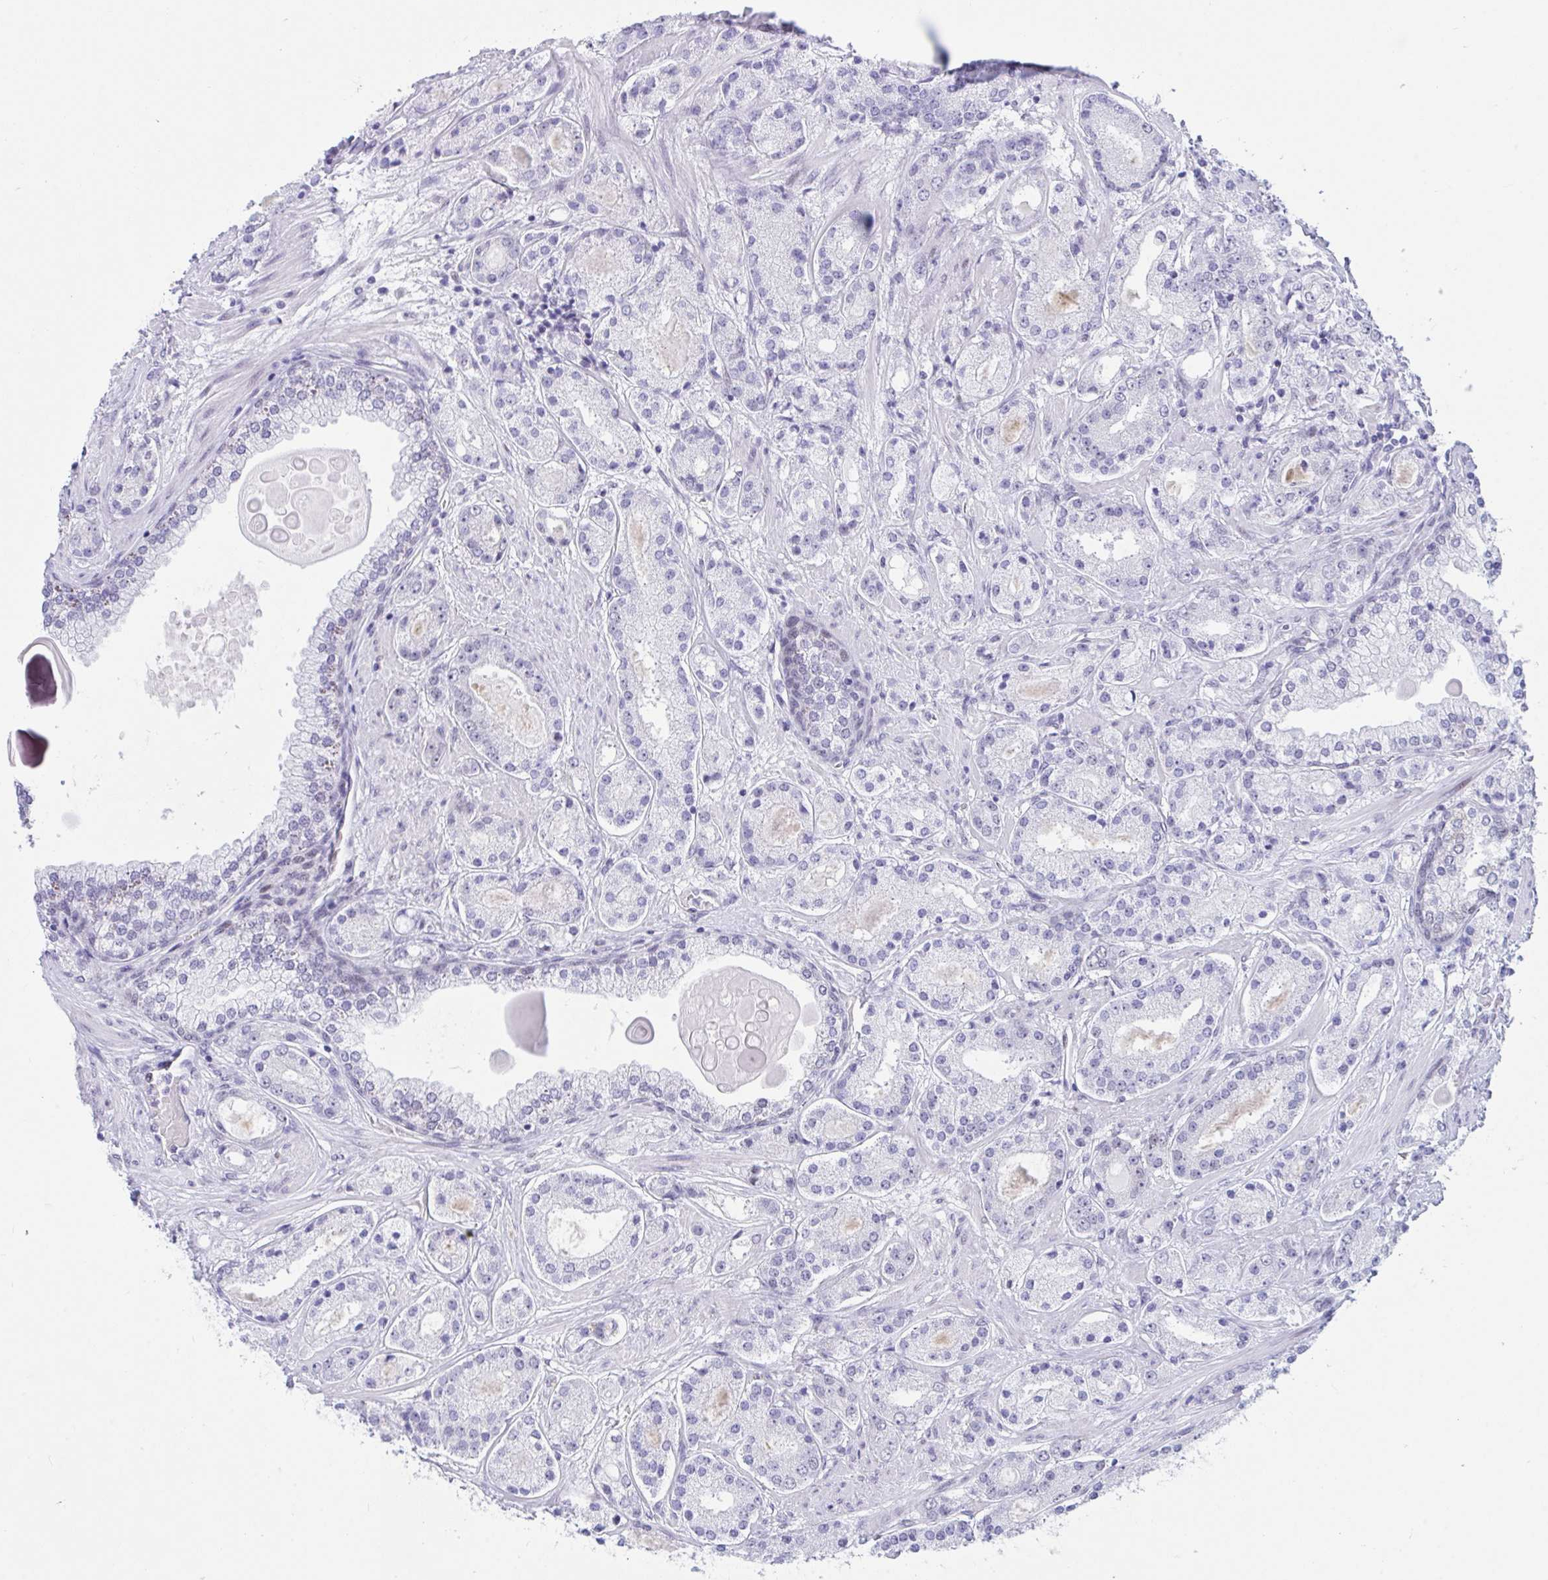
{"staining": {"intensity": "negative", "quantity": "none", "location": "none"}, "tissue": "prostate cancer", "cell_type": "Tumor cells", "image_type": "cancer", "snomed": [{"axis": "morphology", "description": "Adenocarcinoma, High grade"}, {"axis": "topography", "description": "Prostate"}], "caption": "Human prostate high-grade adenocarcinoma stained for a protein using immunohistochemistry (IHC) exhibits no positivity in tumor cells.", "gene": "IKZF2", "patient": {"sex": "male", "age": 67}}